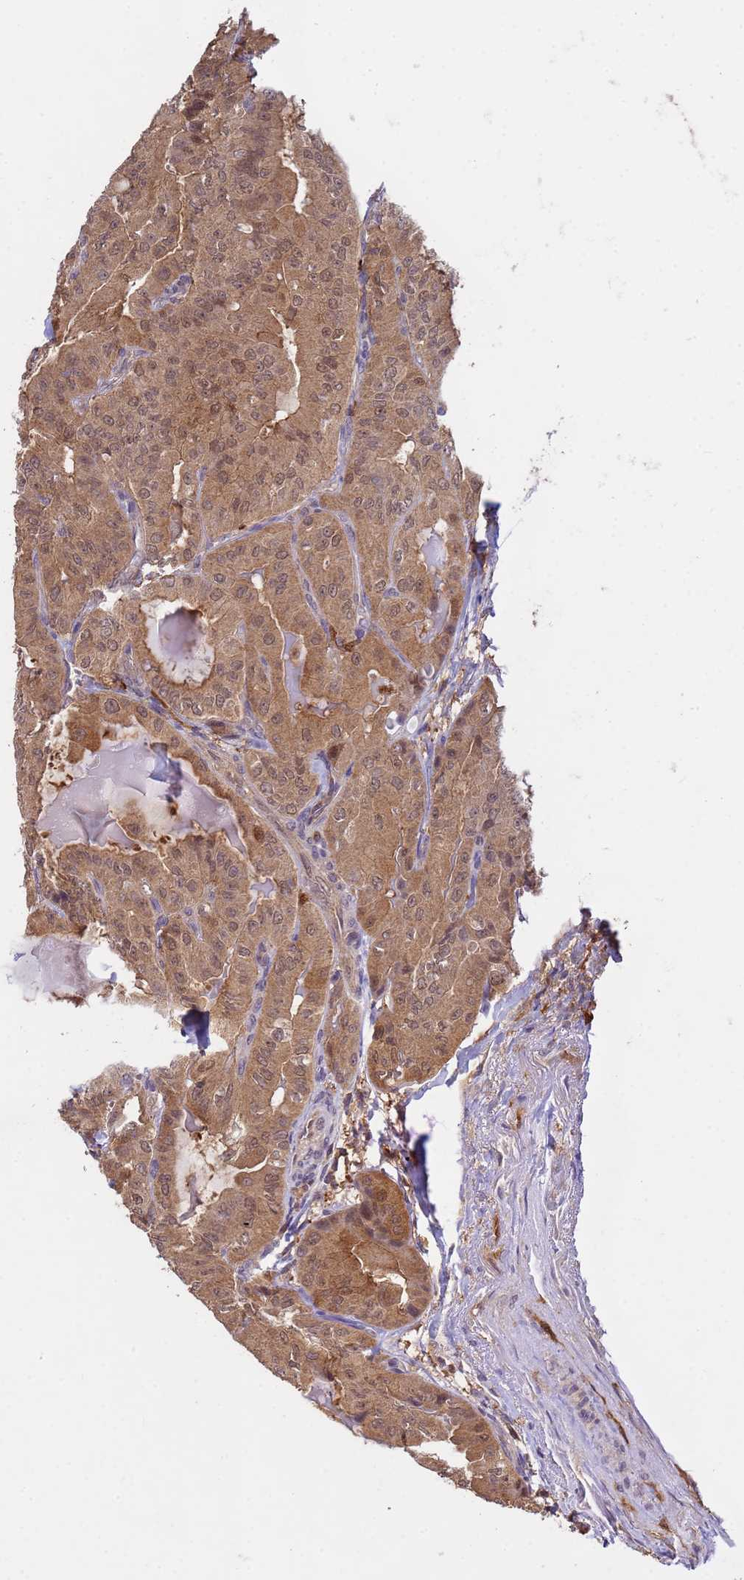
{"staining": {"intensity": "moderate", "quantity": ">75%", "location": "cytoplasmic/membranous,nuclear"}, "tissue": "thyroid cancer", "cell_type": "Tumor cells", "image_type": "cancer", "snomed": [{"axis": "morphology", "description": "Papillary adenocarcinoma, NOS"}, {"axis": "topography", "description": "Thyroid gland"}], "caption": "A brown stain highlights moderate cytoplasmic/membranous and nuclear staining of a protein in human thyroid papillary adenocarcinoma tumor cells.", "gene": "NPEPPS", "patient": {"sex": "female", "age": 68}}